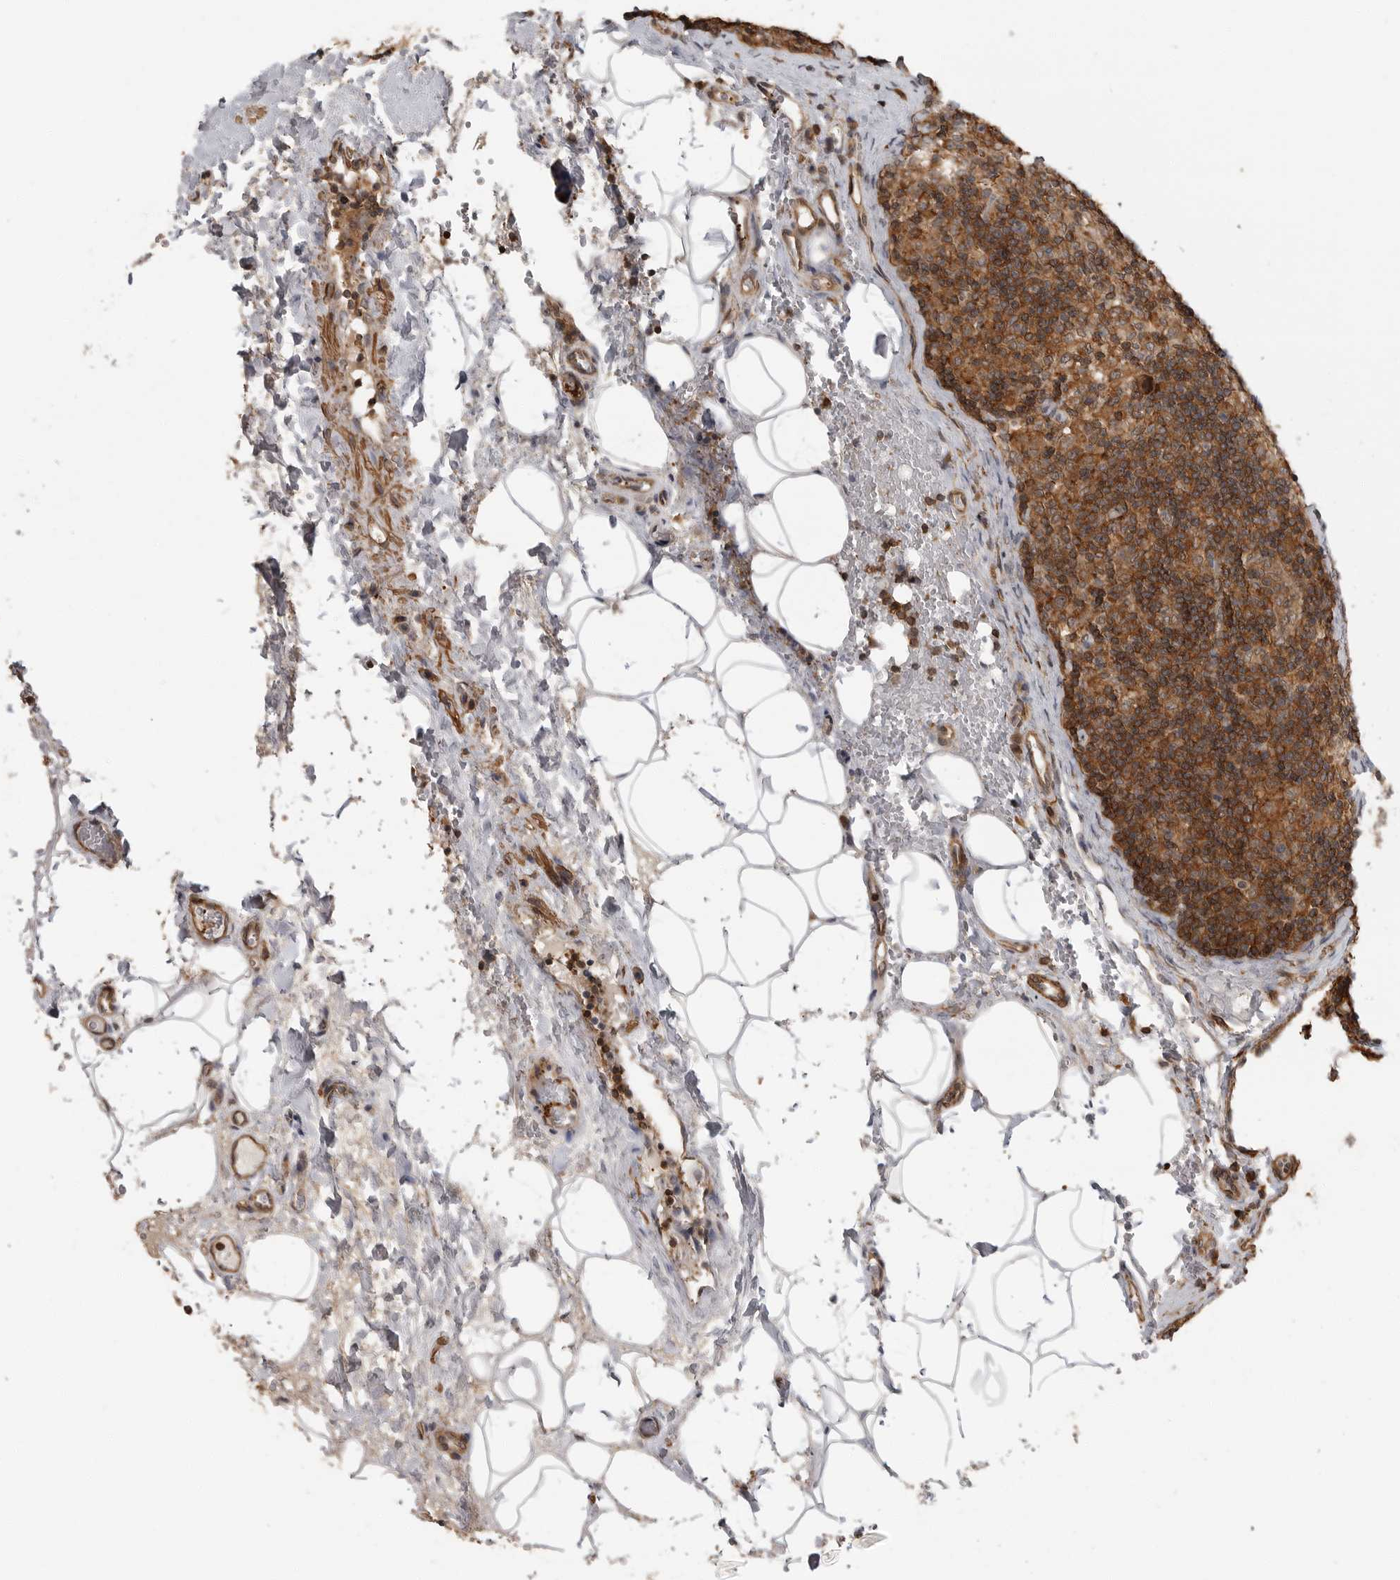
{"staining": {"intensity": "strong", "quantity": "25%-75%", "location": "cytoplasmic/membranous"}, "tissue": "lymph node", "cell_type": "Germinal center cells", "image_type": "normal", "snomed": [{"axis": "morphology", "description": "Normal tissue, NOS"}, {"axis": "topography", "description": "Lymph node"}], "caption": "The histopathology image demonstrates a brown stain indicating the presence of a protein in the cytoplasmic/membranous of germinal center cells in lymph node. (brown staining indicates protein expression, while blue staining denotes nuclei).", "gene": "ERN1", "patient": {"sex": "female", "age": 22}}